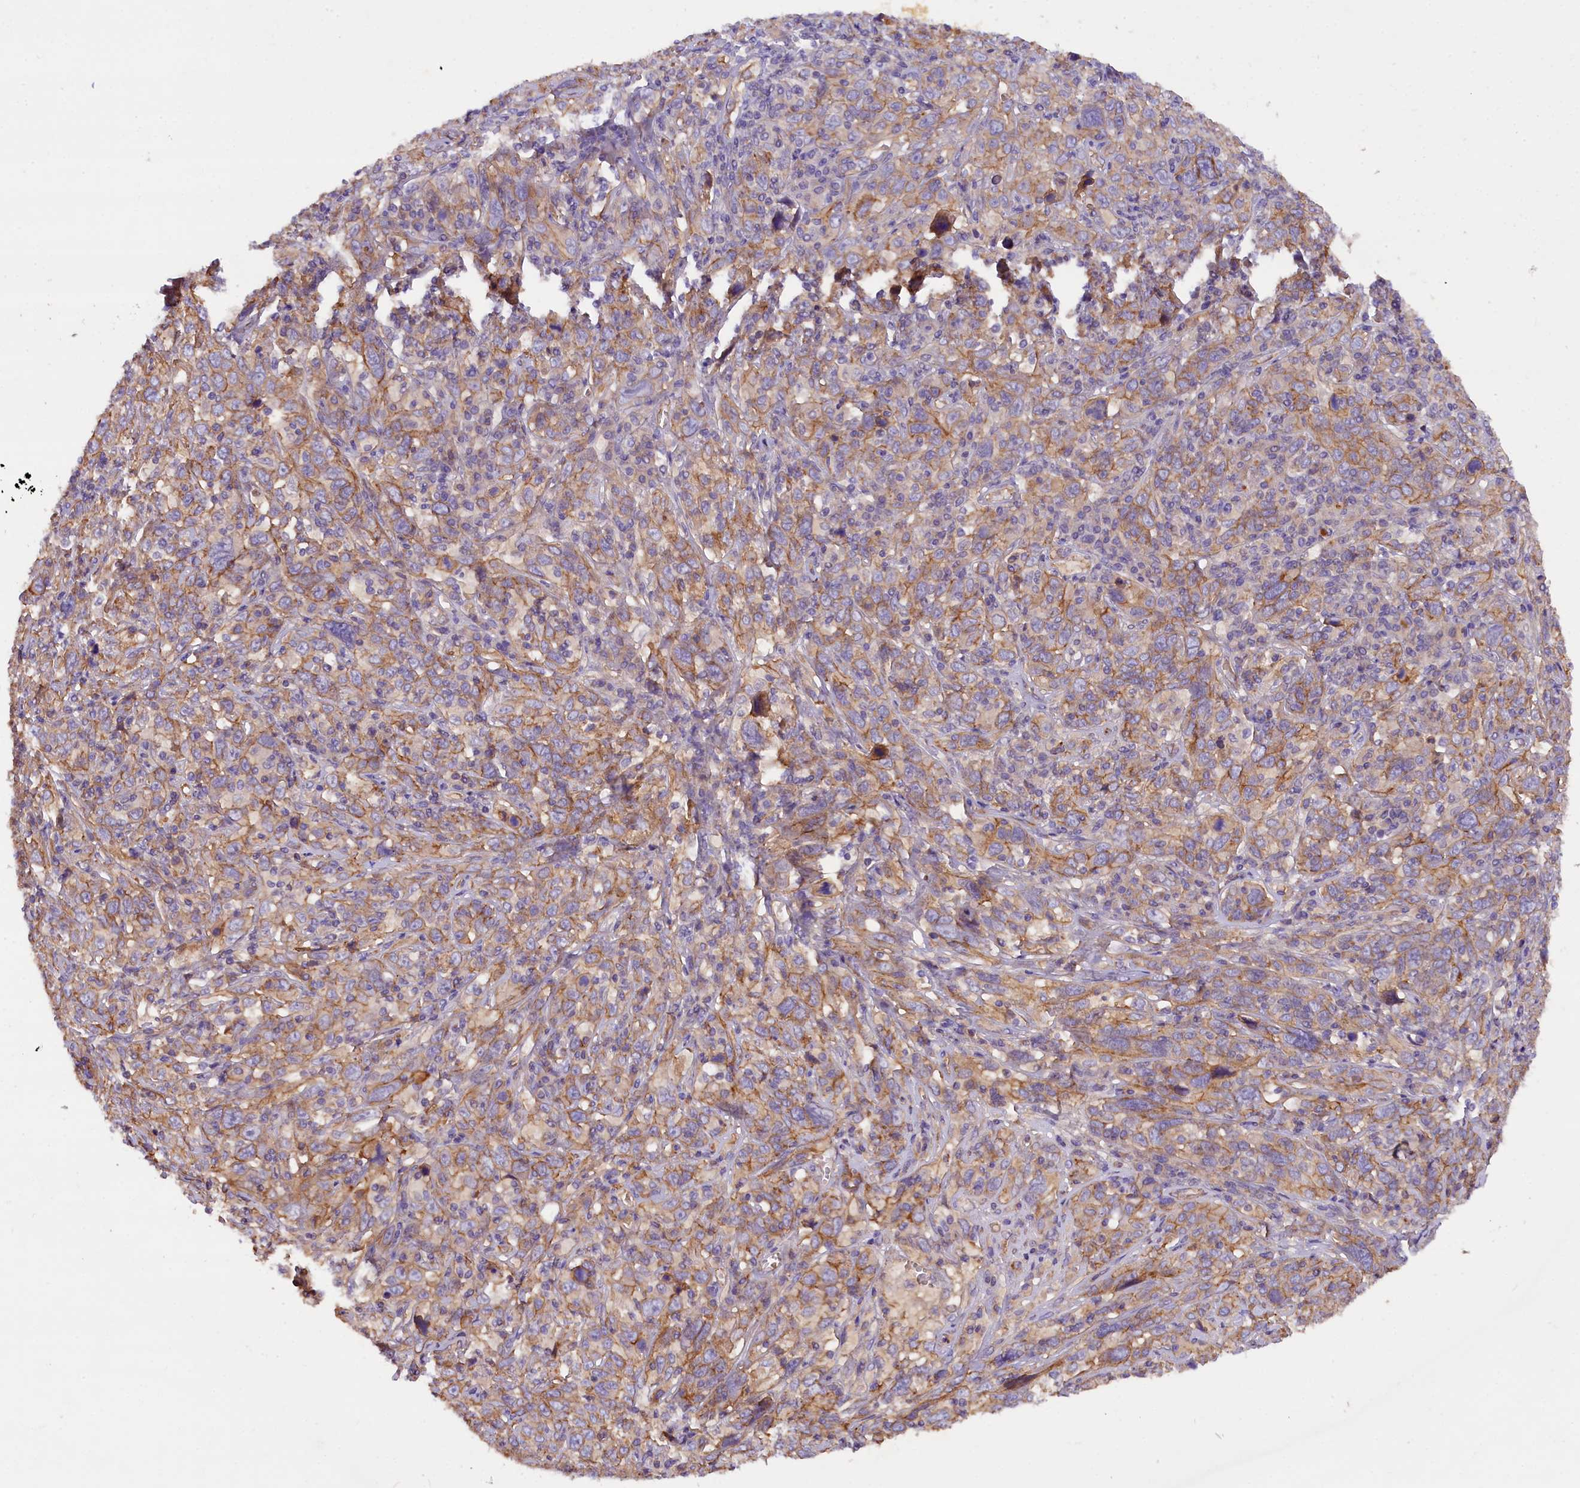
{"staining": {"intensity": "moderate", "quantity": ">75%", "location": "cytoplasmic/membranous"}, "tissue": "cervical cancer", "cell_type": "Tumor cells", "image_type": "cancer", "snomed": [{"axis": "morphology", "description": "Squamous cell carcinoma, NOS"}, {"axis": "topography", "description": "Cervix"}], "caption": "Cervical cancer stained for a protein (brown) demonstrates moderate cytoplasmic/membranous positive expression in about >75% of tumor cells.", "gene": "ERMARD", "patient": {"sex": "female", "age": 46}}